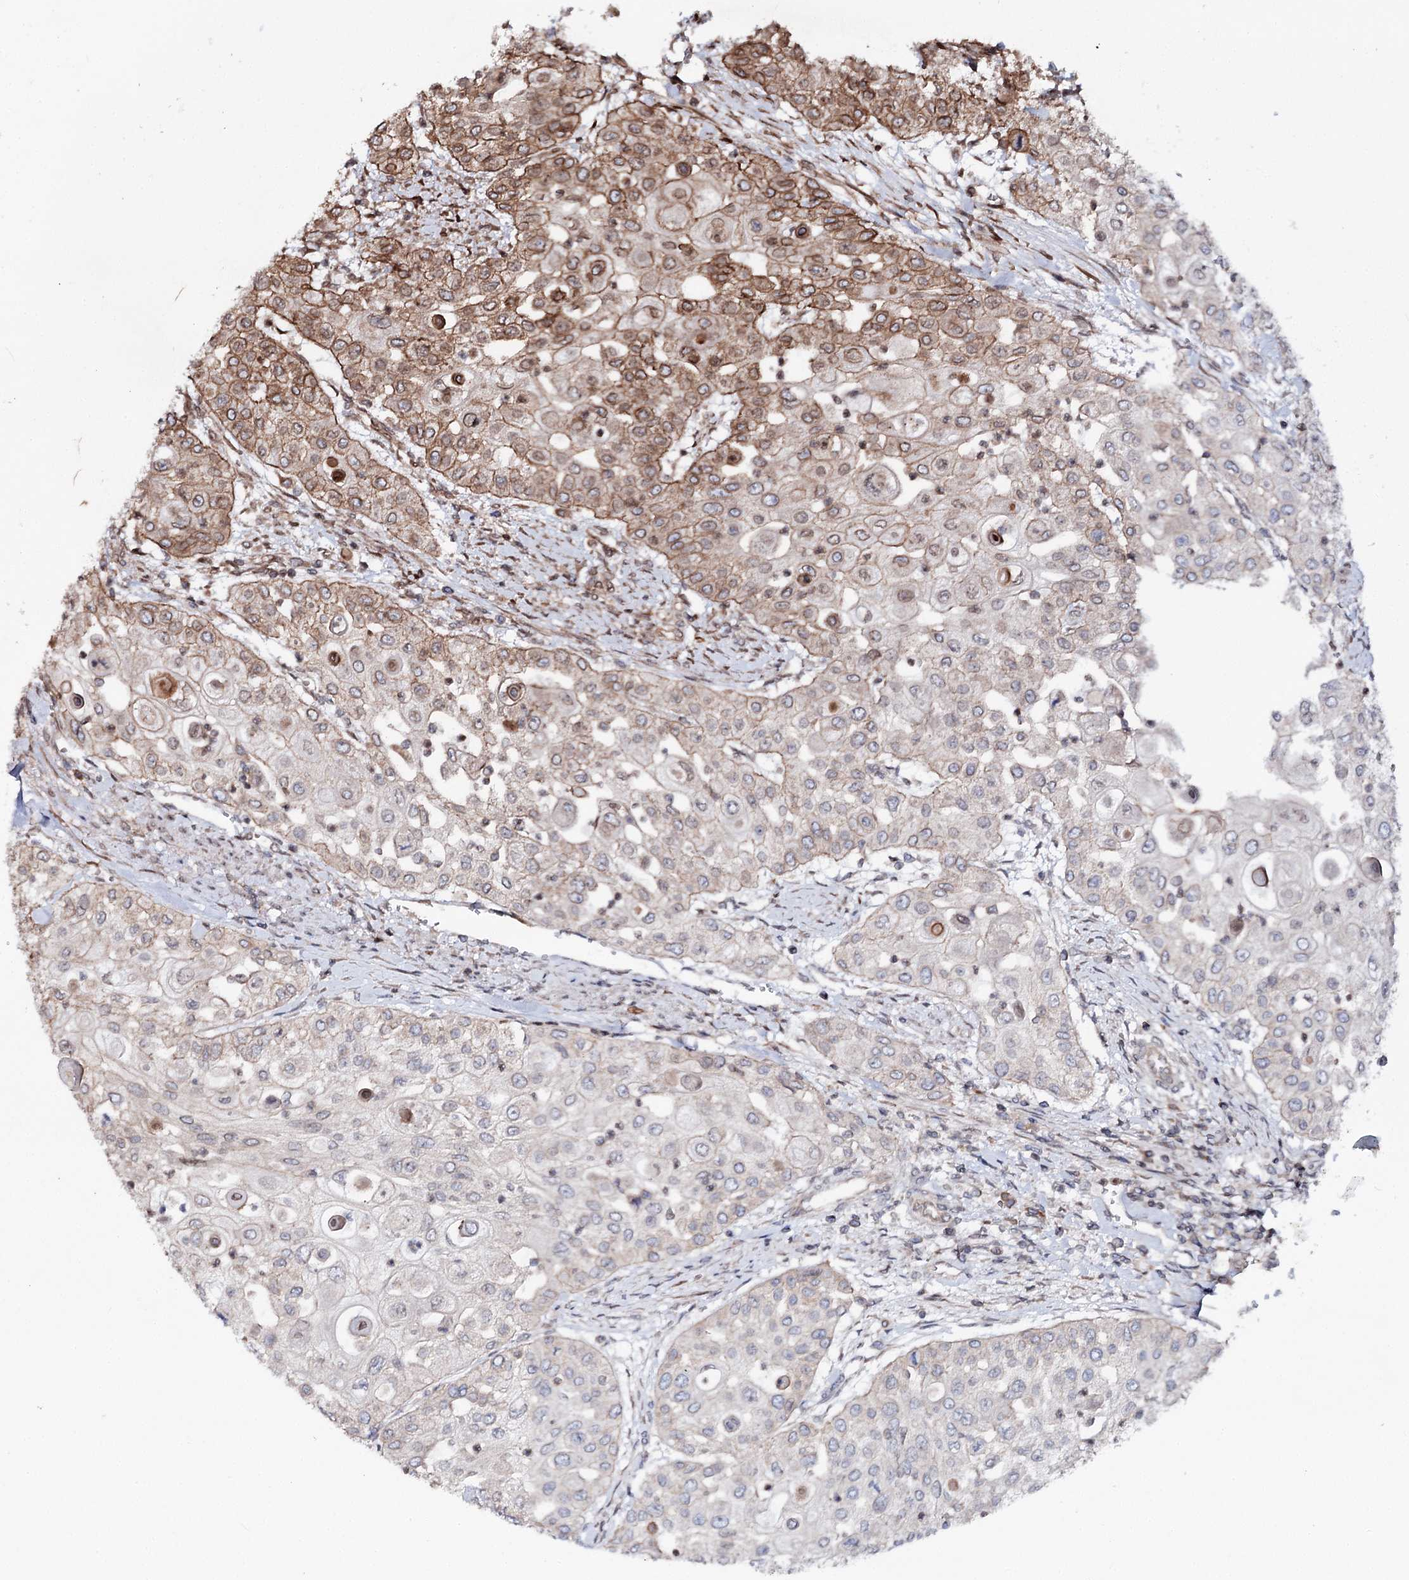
{"staining": {"intensity": "moderate", "quantity": "25%-75%", "location": "cytoplasmic/membranous"}, "tissue": "urothelial cancer", "cell_type": "Tumor cells", "image_type": "cancer", "snomed": [{"axis": "morphology", "description": "Urothelial carcinoma, High grade"}, {"axis": "topography", "description": "Urinary bladder"}], "caption": "Immunohistochemical staining of human urothelial cancer demonstrates moderate cytoplasmic/membranous protein expression in approximately 25%-75% of tumor cells.", "gene": "FGFR1OP2", "patient": {"sex": "female", "age": 79}}